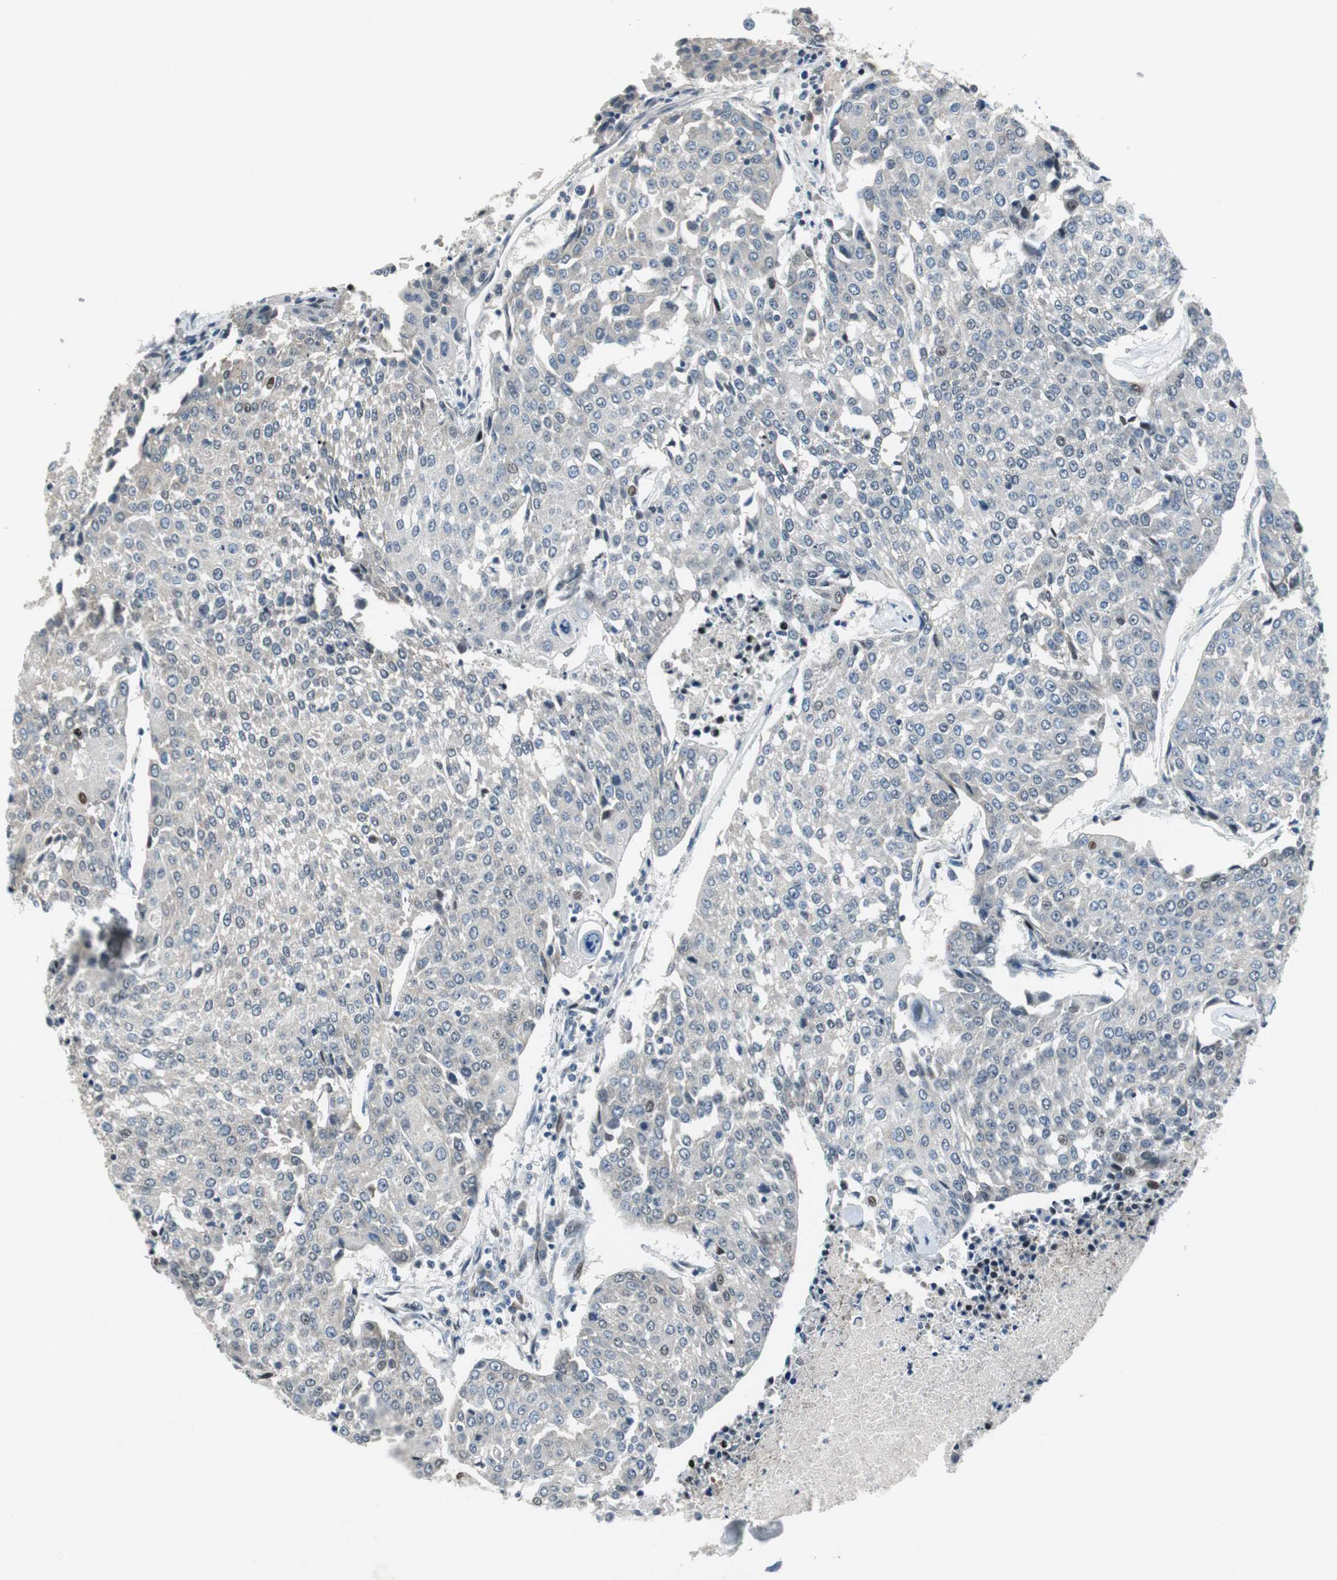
{"staining": {"intensity": "moderate", "quantity": "<25%", "location": "nuclear"}, "tissue": "urothelial cancer", "cell_type": "Tumor cells", "image_type": "cancer", "snomed": [{"axis": "morphology", "description": "Urothelial carcinoma, High grade"}, {"axis": "topography", "description": "Urinary bladder"}], "caption": "Urothelial carcinoma (high-grade) was stained to show a protein in brown. There is low levels of moderate nuclear expression in approximately <25% of tumor cells. (DAB (3,3'-diaminobenzidine) IHC, brown staining for protein, blue staining for nuclei).", "gene": "AJUBA", "patient": {"sex": "female", "age": 85}}